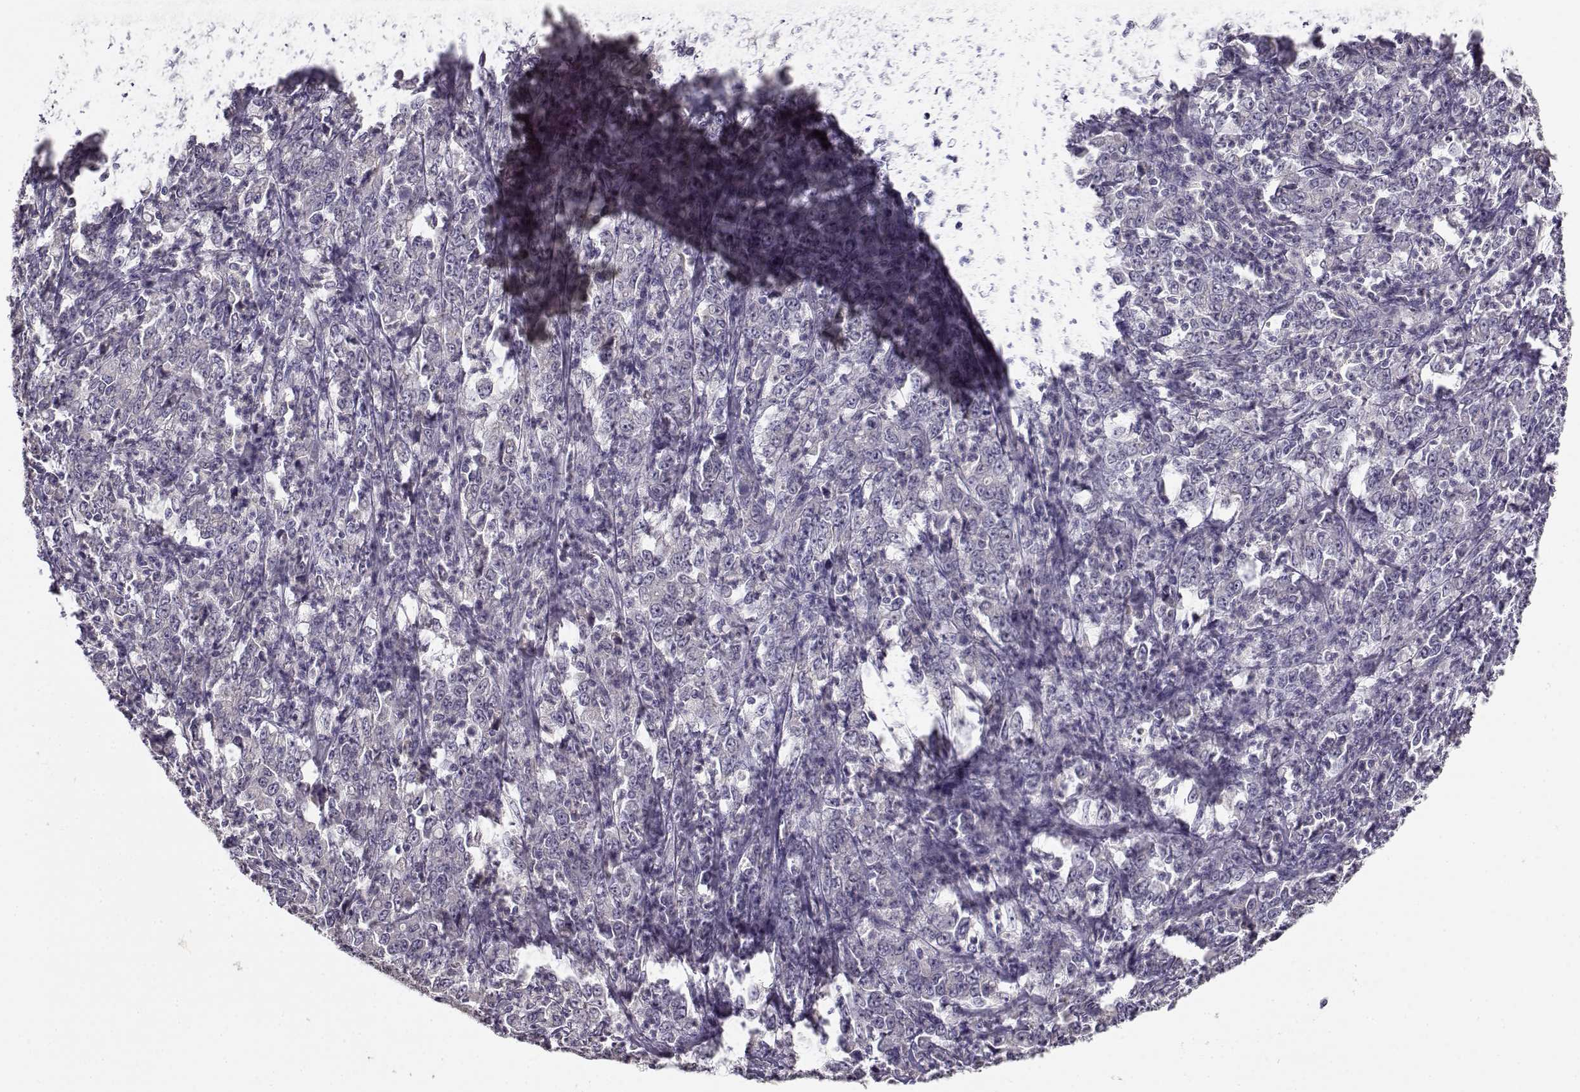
{"staining": {"intensity": "negative", "quantity": "none", "location": "none"}, "tissue": "stomach cancer", "cell_type": "Tumor cells", "image_type": "cancer", "snomed": [{"axis": "morphology", "description": "Adenocarcinoma, NOS"}, {"axis": "topography", "description": "Stomach, lower"}], "caption": "The immunohistochemistry image has no significant staining in tumor cells of stomach cancer (adenocarcinoma) tissue. (DAB IHC with hematoxylin counter stain).", "gene": "TMEM145", "patient": {"sex": "female", "age": 71}}